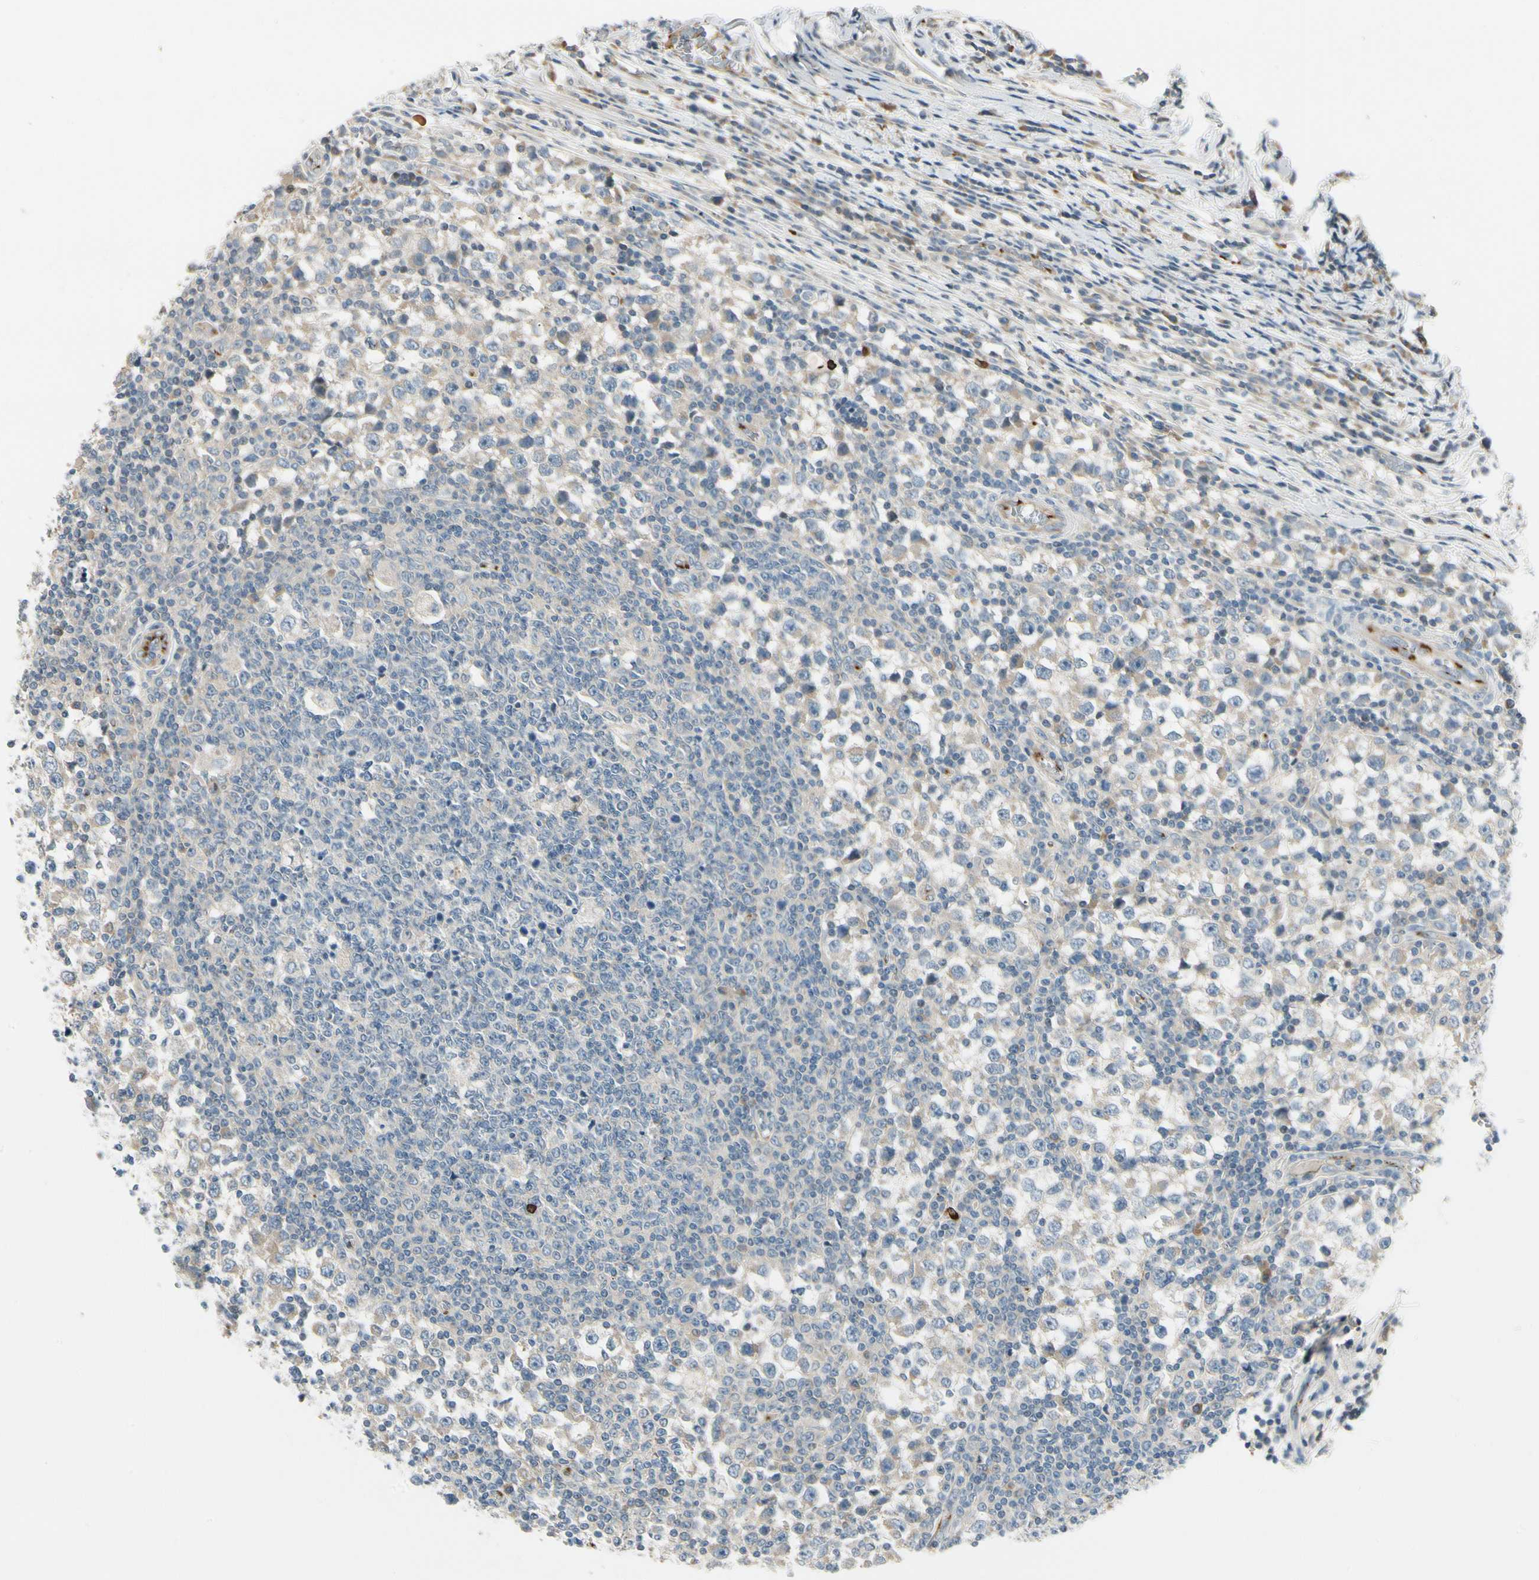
{"staining": {"intensity": "weak", "quantity": ">75%", "location": "cytoplasmic/membranous"}, "tissue": "testis cancer", "cell_type": "Tumor cells", "image_type": "cancer", "snomed": [{"axis": "morphology", "description": "Seminoma, NOS"}, {"axis": "topography", "description": "Testis"}], "caption": "The micrograph reveals immunohistochemical staining of testis cancer. There is weak cytoplasmic/membranous positivity is identified in about >75% of tumor cells.", "gene": "MANSC1", "patient": {"sex": "male", "age": 65}}